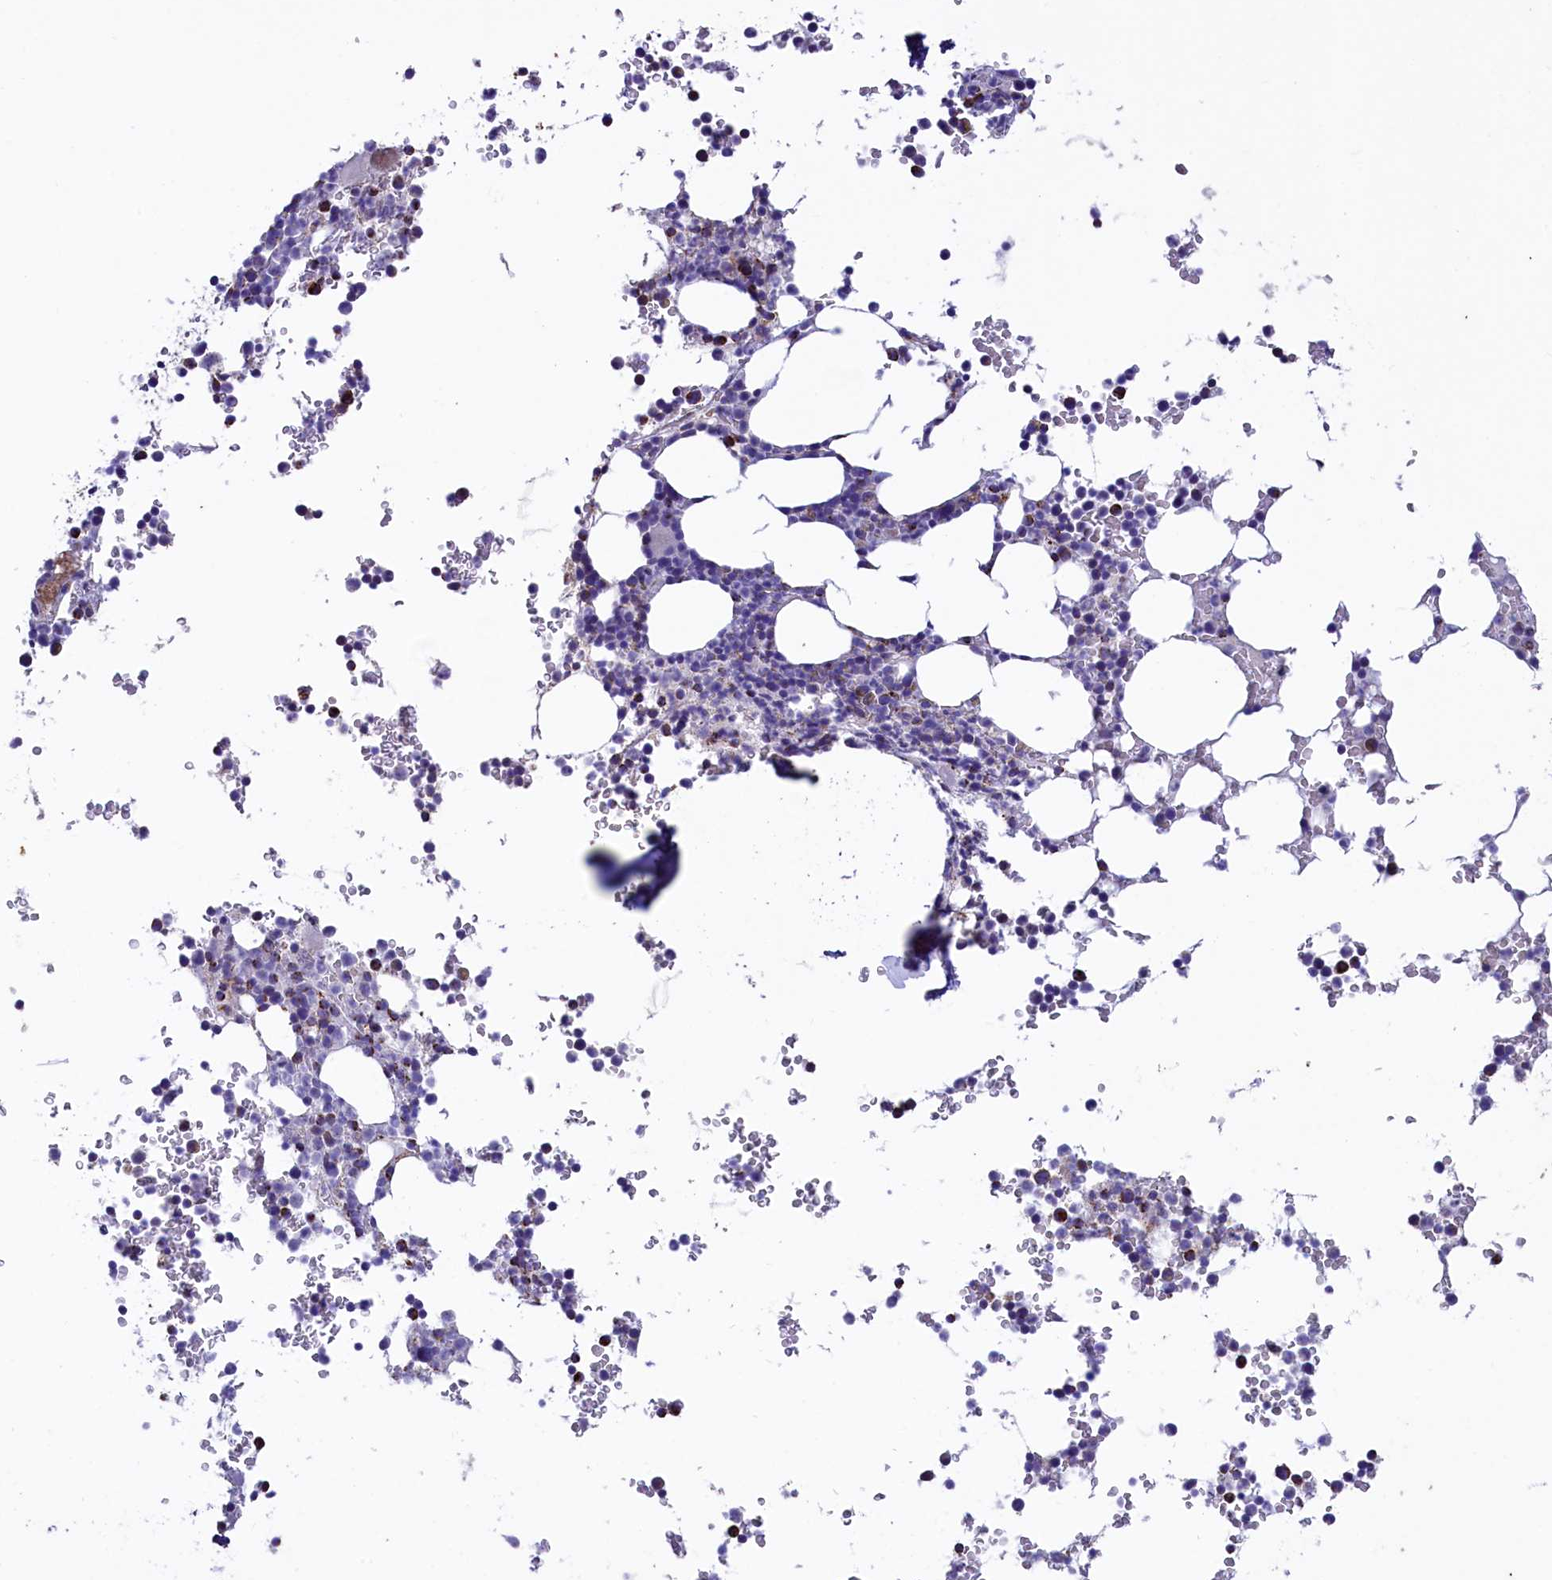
{"staining": {"intensity": "moderate", "quantity": "<25%", "location": "cytoplasmic/membranous"}, "tissue": "bone marrow", "cell_type": "Hematopoietic cells", "image_type": "normal", "snomed": [{"axis": "morphology", "description": "Normal tissue, NOS"}, {"axis": "topography", "description": "Bone marrow"}], "caption": "An IHC histopathology image of benign tissue is shown. Protein staining in brown highlights moderate cytoplasmic/membranous positivity in bone marrow within hematopoietic cells. The staining was performed using DAB (3,3'-diaminobenzidine), with brown indicating positive protein expression. Nuclei are stained blue with hematoxylin.", "gene": "IDH3A", "patient": {"sex": "male", "age": 58}}